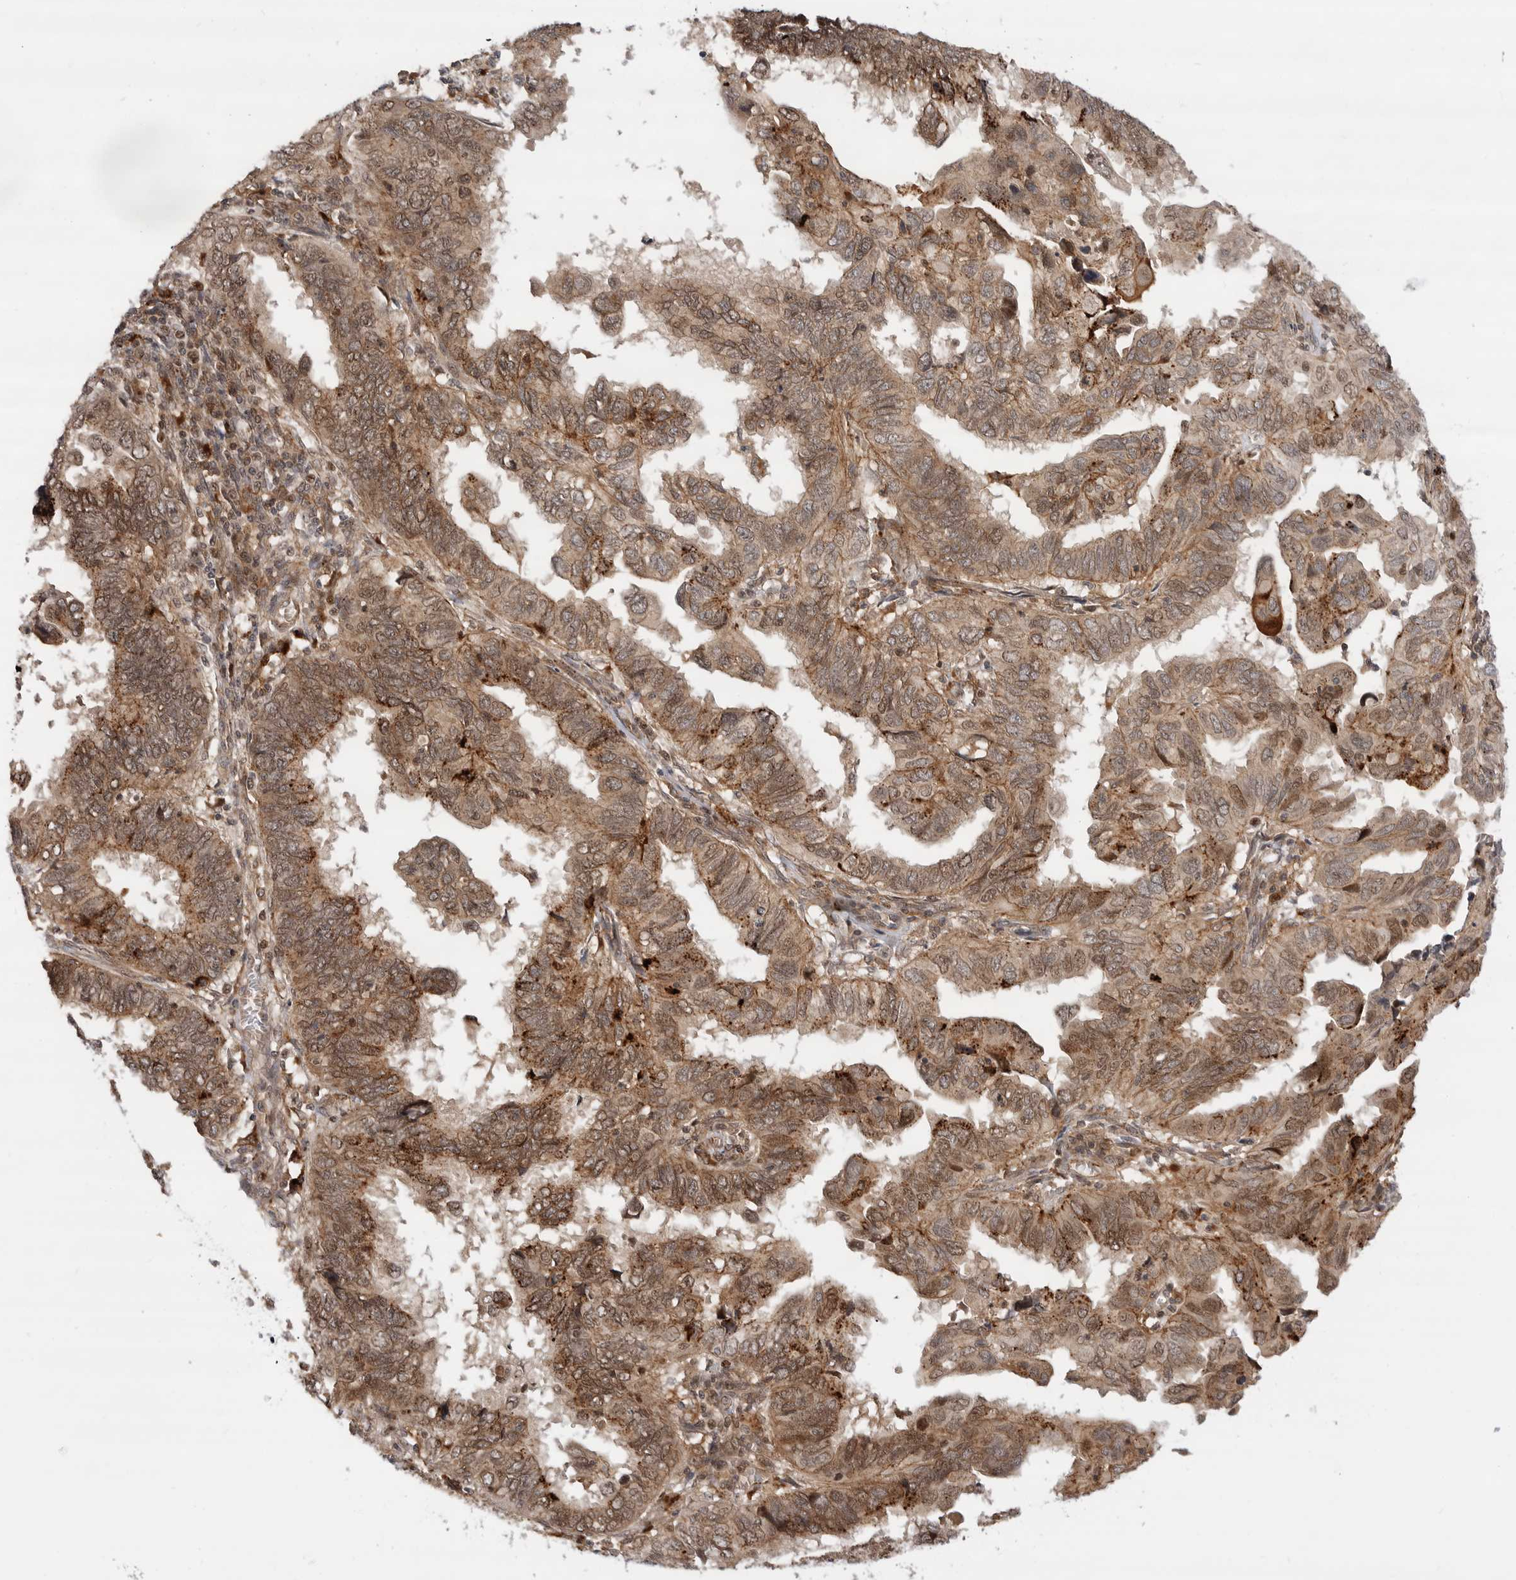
{"staining": {"intensity": "moderate", "quantity": ">75%", "location": "cytoplasmic/membranous,nuclear"}, "tissue": "endometrial cancer", "cell_type": "Tumor cells", "image_type": "cancer", "snomed": [{"axis": "morphology", "description": "Adenocarcinoma, NOS"}, {"axis": "topography", "description": "Uterus"}], "caption": "Human endometrial cancer (adenocarcinoma) stained for a protein (brown) reveals moderate cytoplasmic/membranous and nuclear positive staining in approximately >75% of tumor cells.", "gene": "CSNK1G3", "patient": {"sex": "female", "age": 77}}